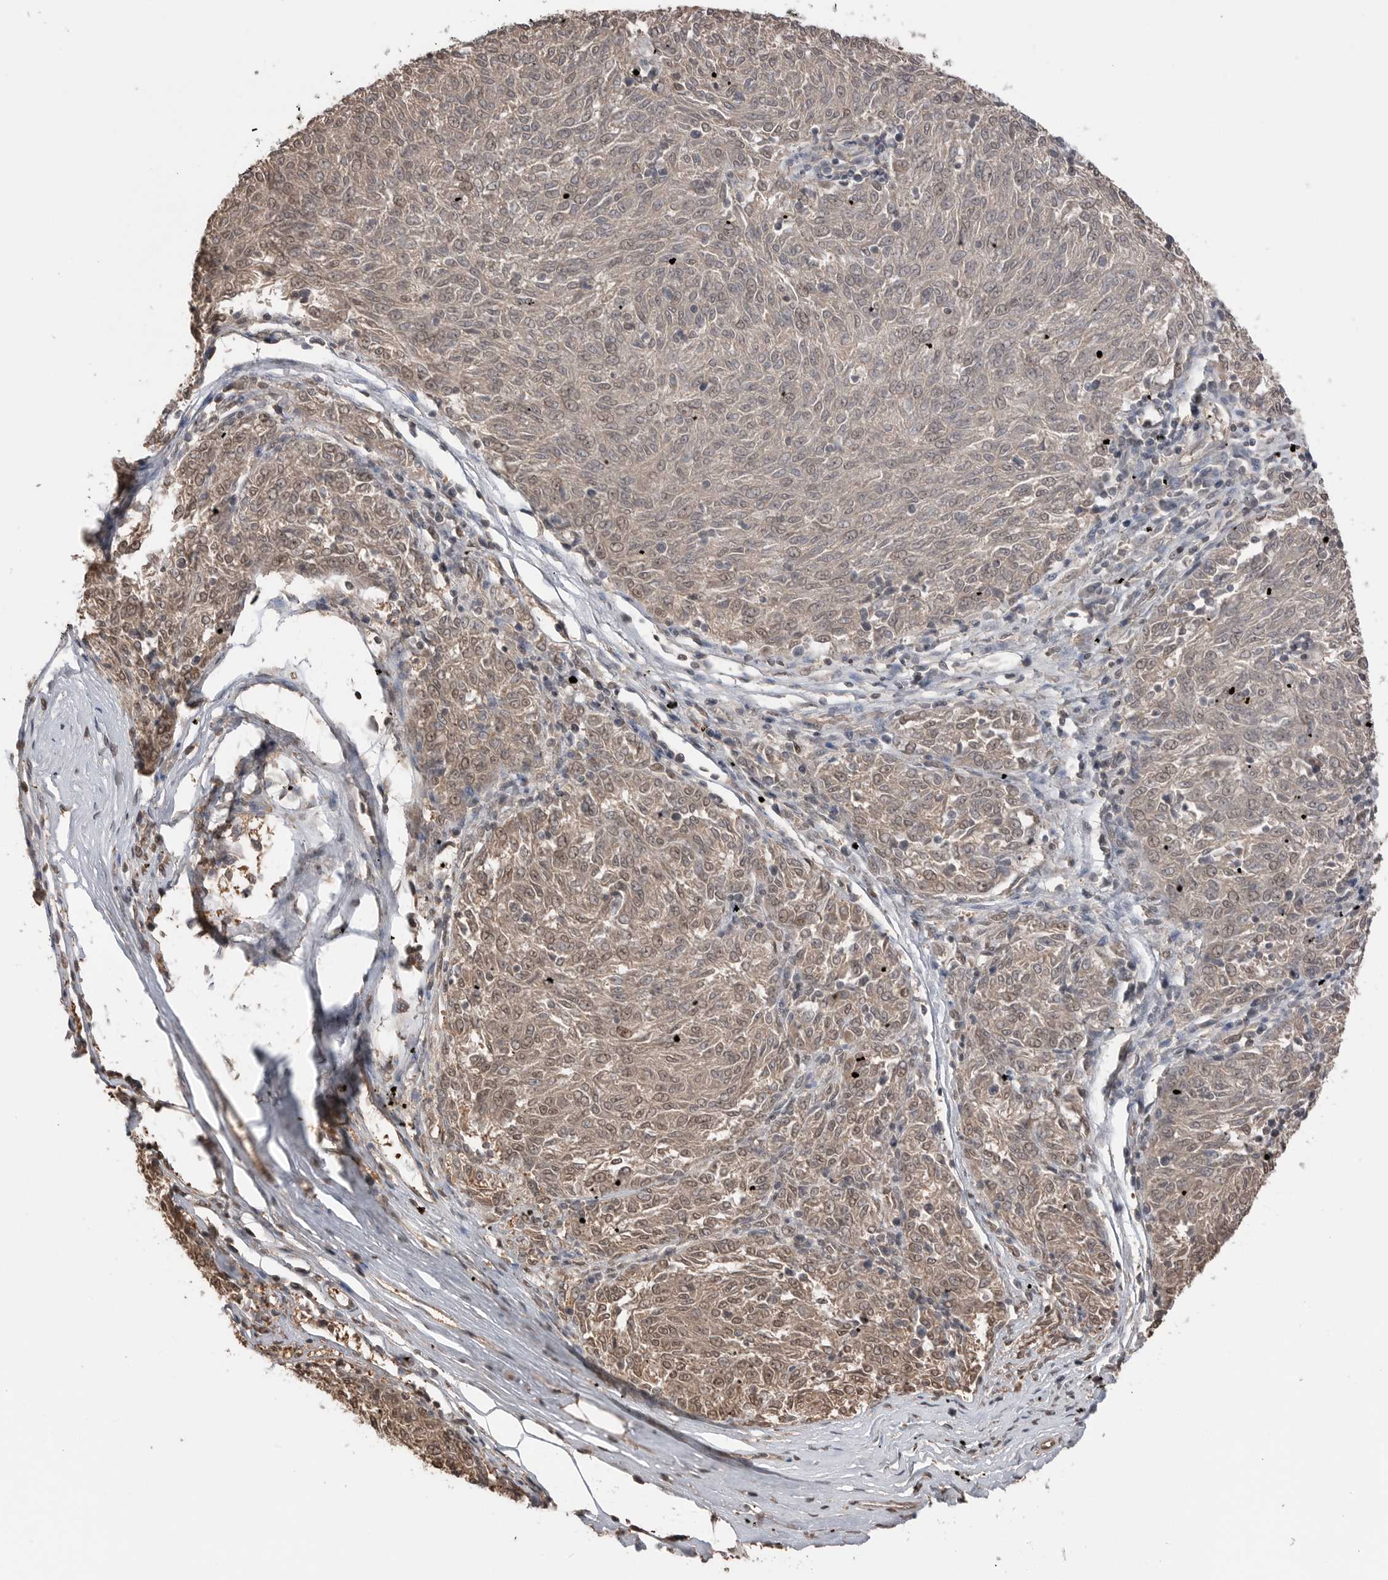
{"staining": {"intensity": "weak", "quantity": "25%-75%", "location": "cytoplasmic/membranous,nuclear"}, "tissue": "melanoma", "cell_type": "Tumor cells", "image_type": "cancer", "snomed": [{"axis": "morphology", "description": "Malignant melanoma, NOS"}, {"axis": "topography", "description": "Skin"}], "caption": "Approximately 25%-75% of tumor cells in malignant melanoma exhibit weak cytoplasmic/membranous and nuclear protein positivity as visualized by brown immunohistochemical staining.", "gene": "PEAK1", "patient": {"sex": "female", "age": 72}}